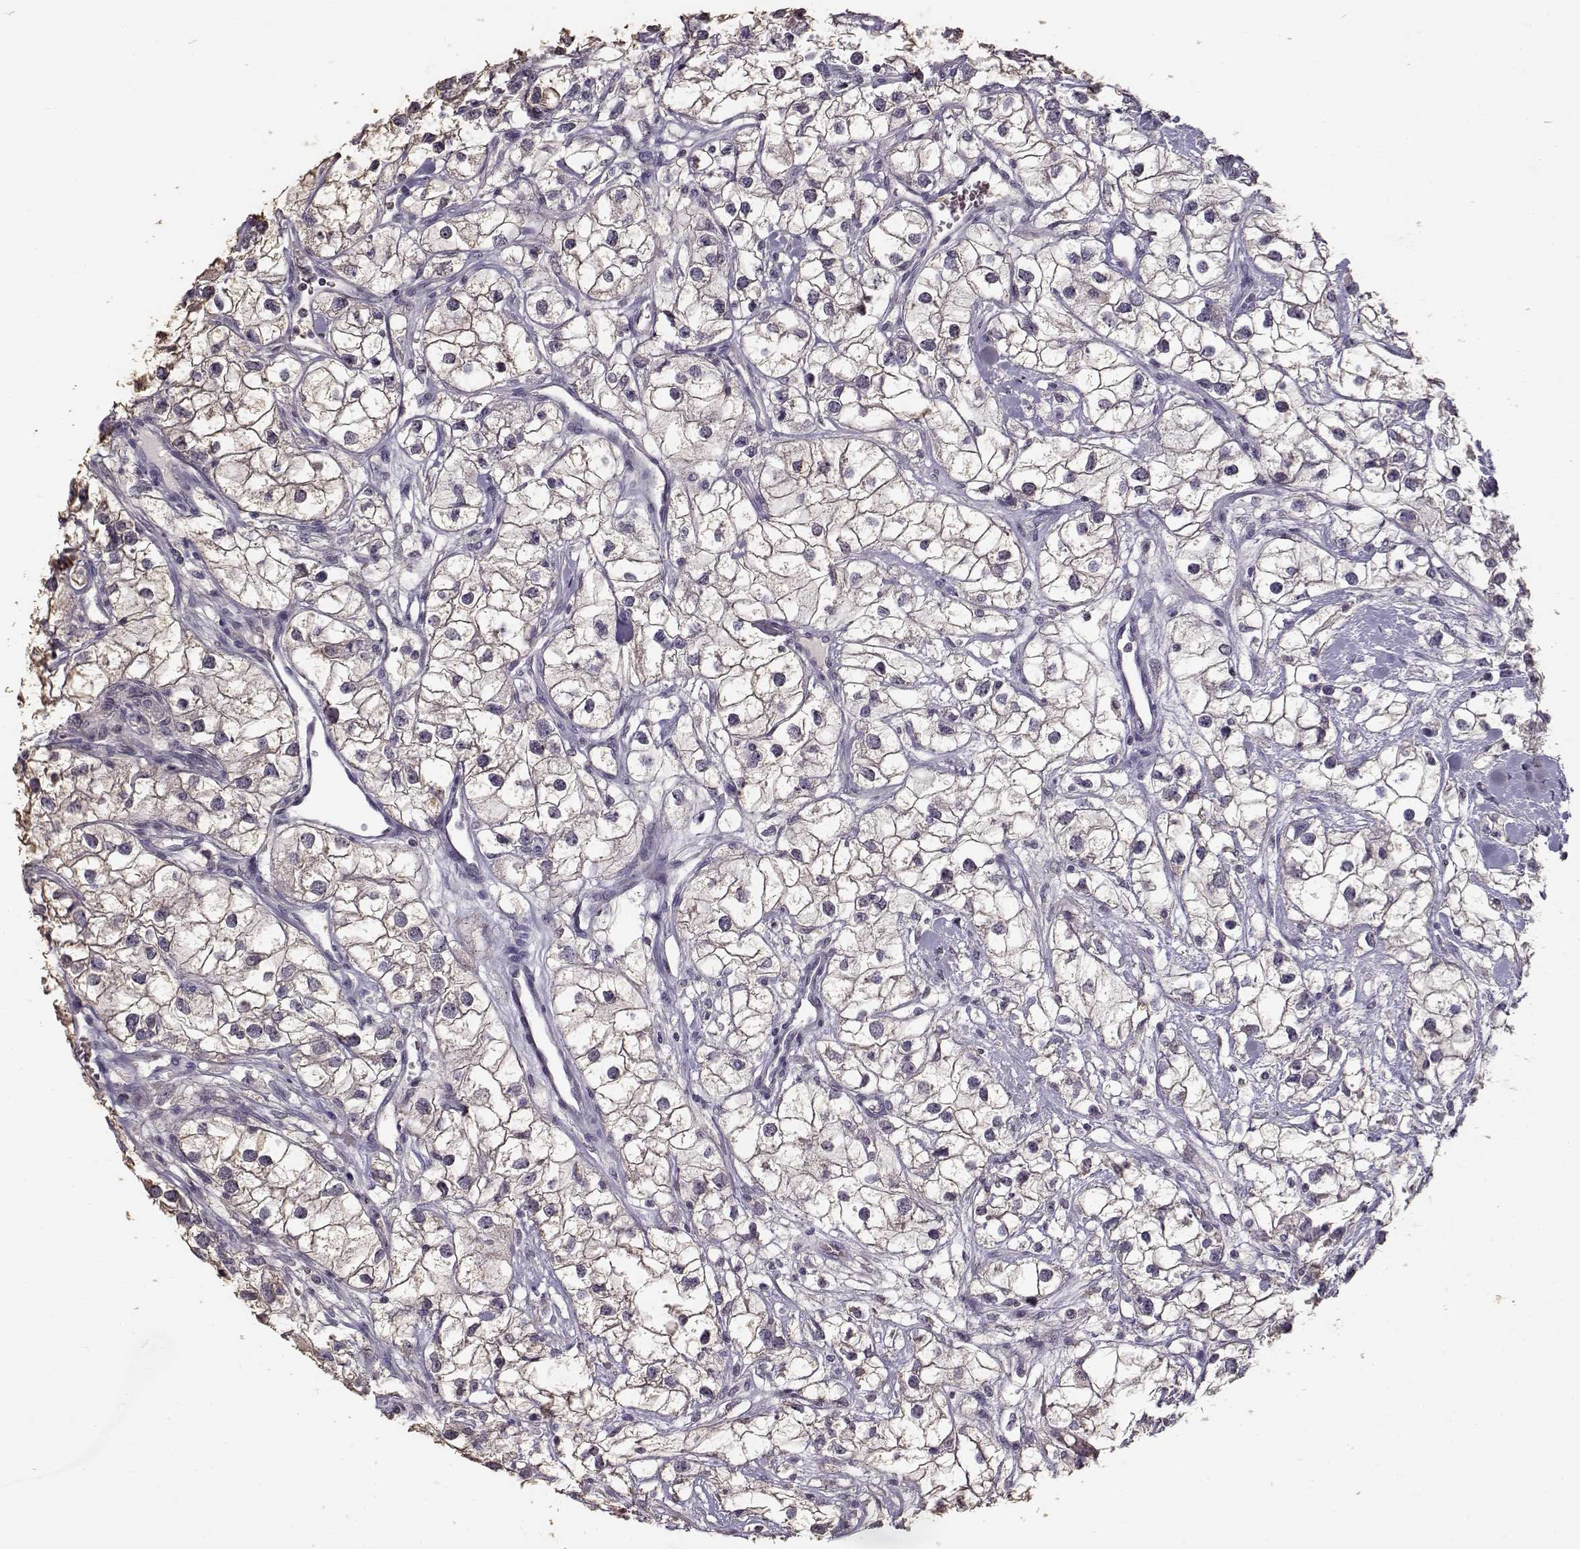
{"staining": {"intensity": "weak", "quantity": ">75%", "location": "cytoplasmic/membranous"}, "tissue": "renal cancer", "cell_type": "Tumor cells", "image_type": "cancer", "snomed": [{"axis": "morphology", "description": "Adenocarcinoma, NOS"}, {"axis": "topography", "description": "Kidney"}], "caption": "IHC photomicrograph of human renal cancer (adenocarcinoma) stained for a protein (brown), which shows low levels of weak cytoplasmic/membranous expression in approximately >75% of tumor cells.", "gene": "UROC1", "patient": {"sex": "male", "age": 59}}